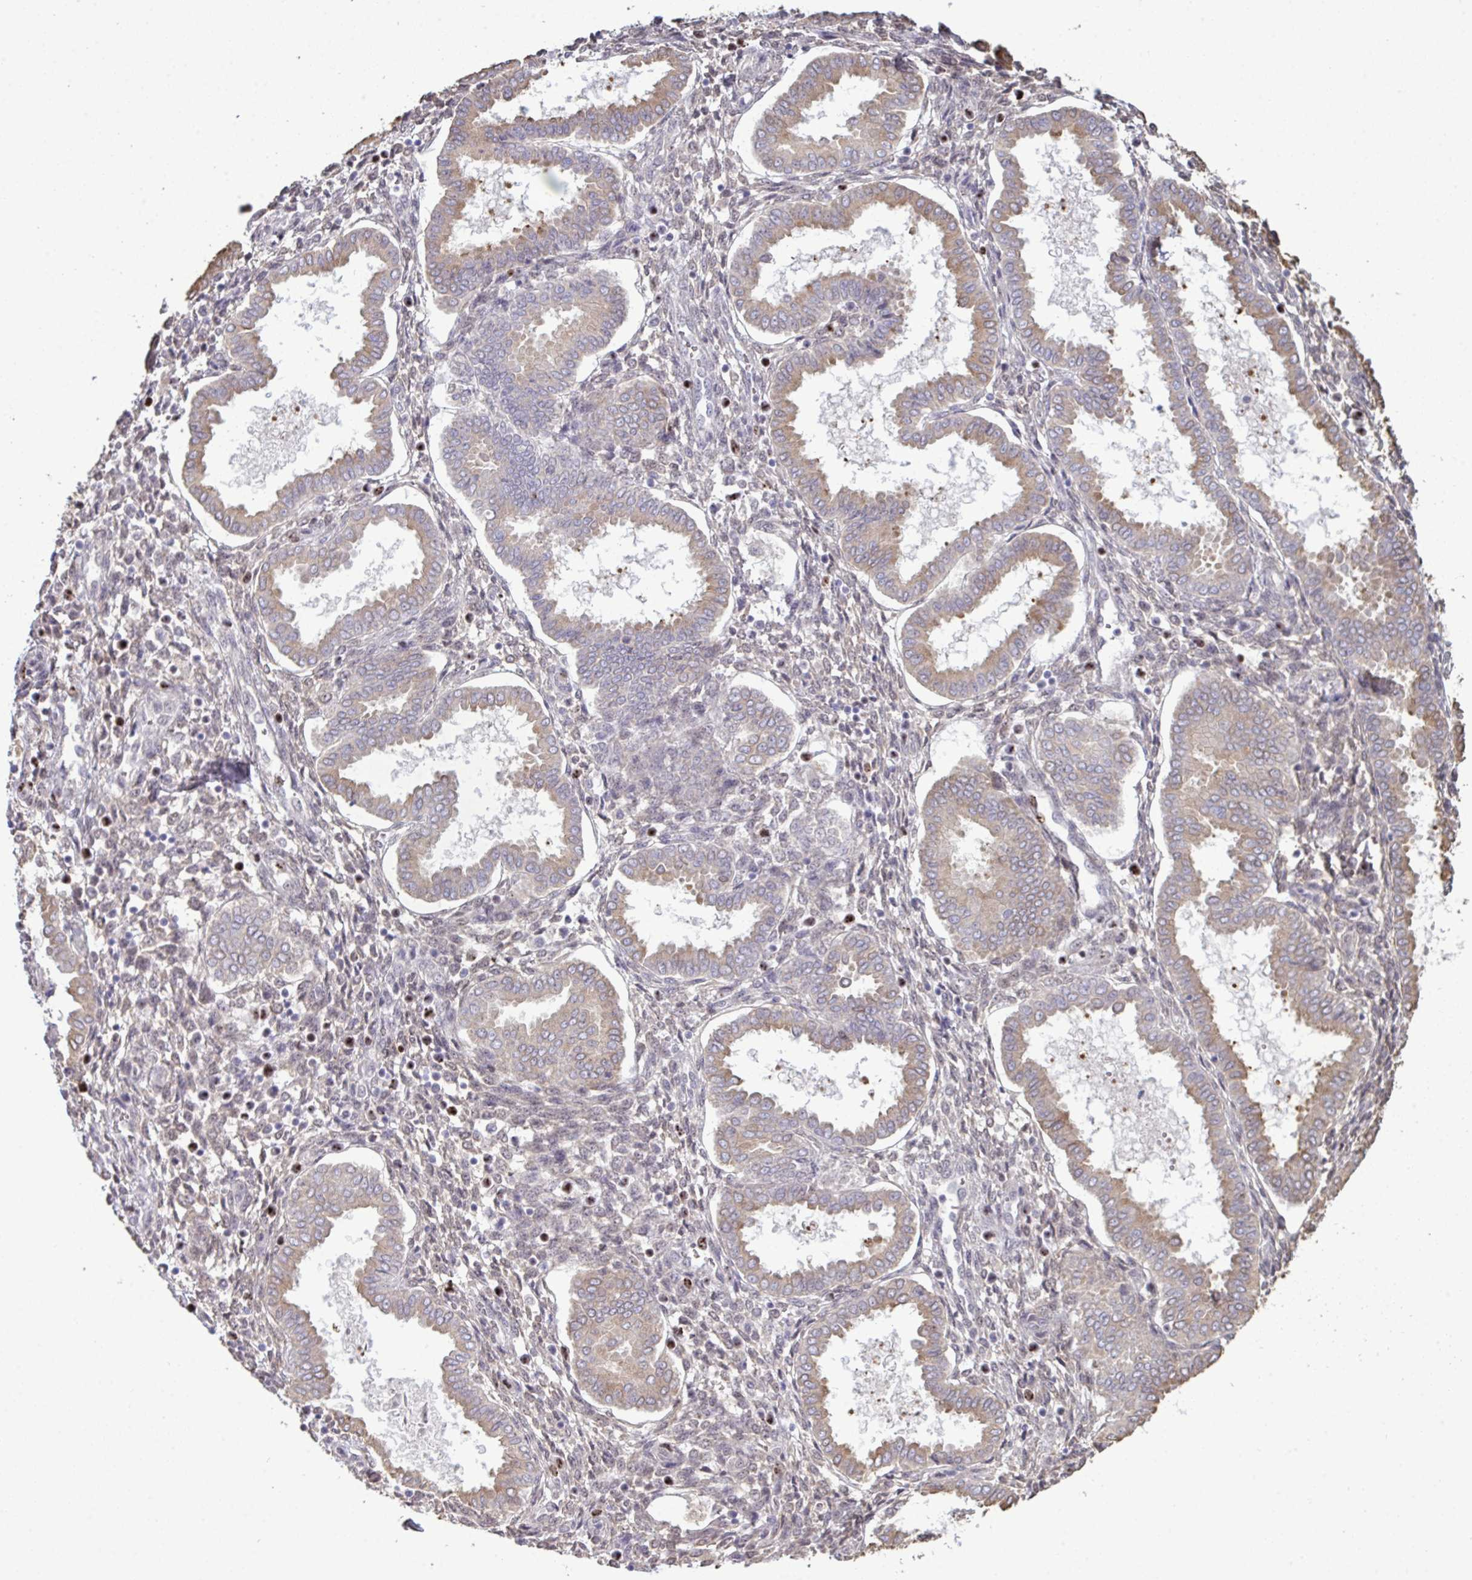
{"staining": {"intensity": "weak", "quantity": "25%-75%", "location": "nuclear"}, "tissue": "endometrium", "cell_type": "Cells in endometrial stroma", "image_type": "normal", "snomed": [{"axis": "morphology", "description": "Normal tissue, NOS"}, {"axis": "topography", "description": "Endometrium"}], "caption": "Immunohistochemical staining of normal endometrium exhibits 25%-75% levels of weak nuclear protein positivity in approximately 25%-75% of cells in endometrial stroma.", "gene": "SETD7", "patient": {"sex": "female", "age": 24}}